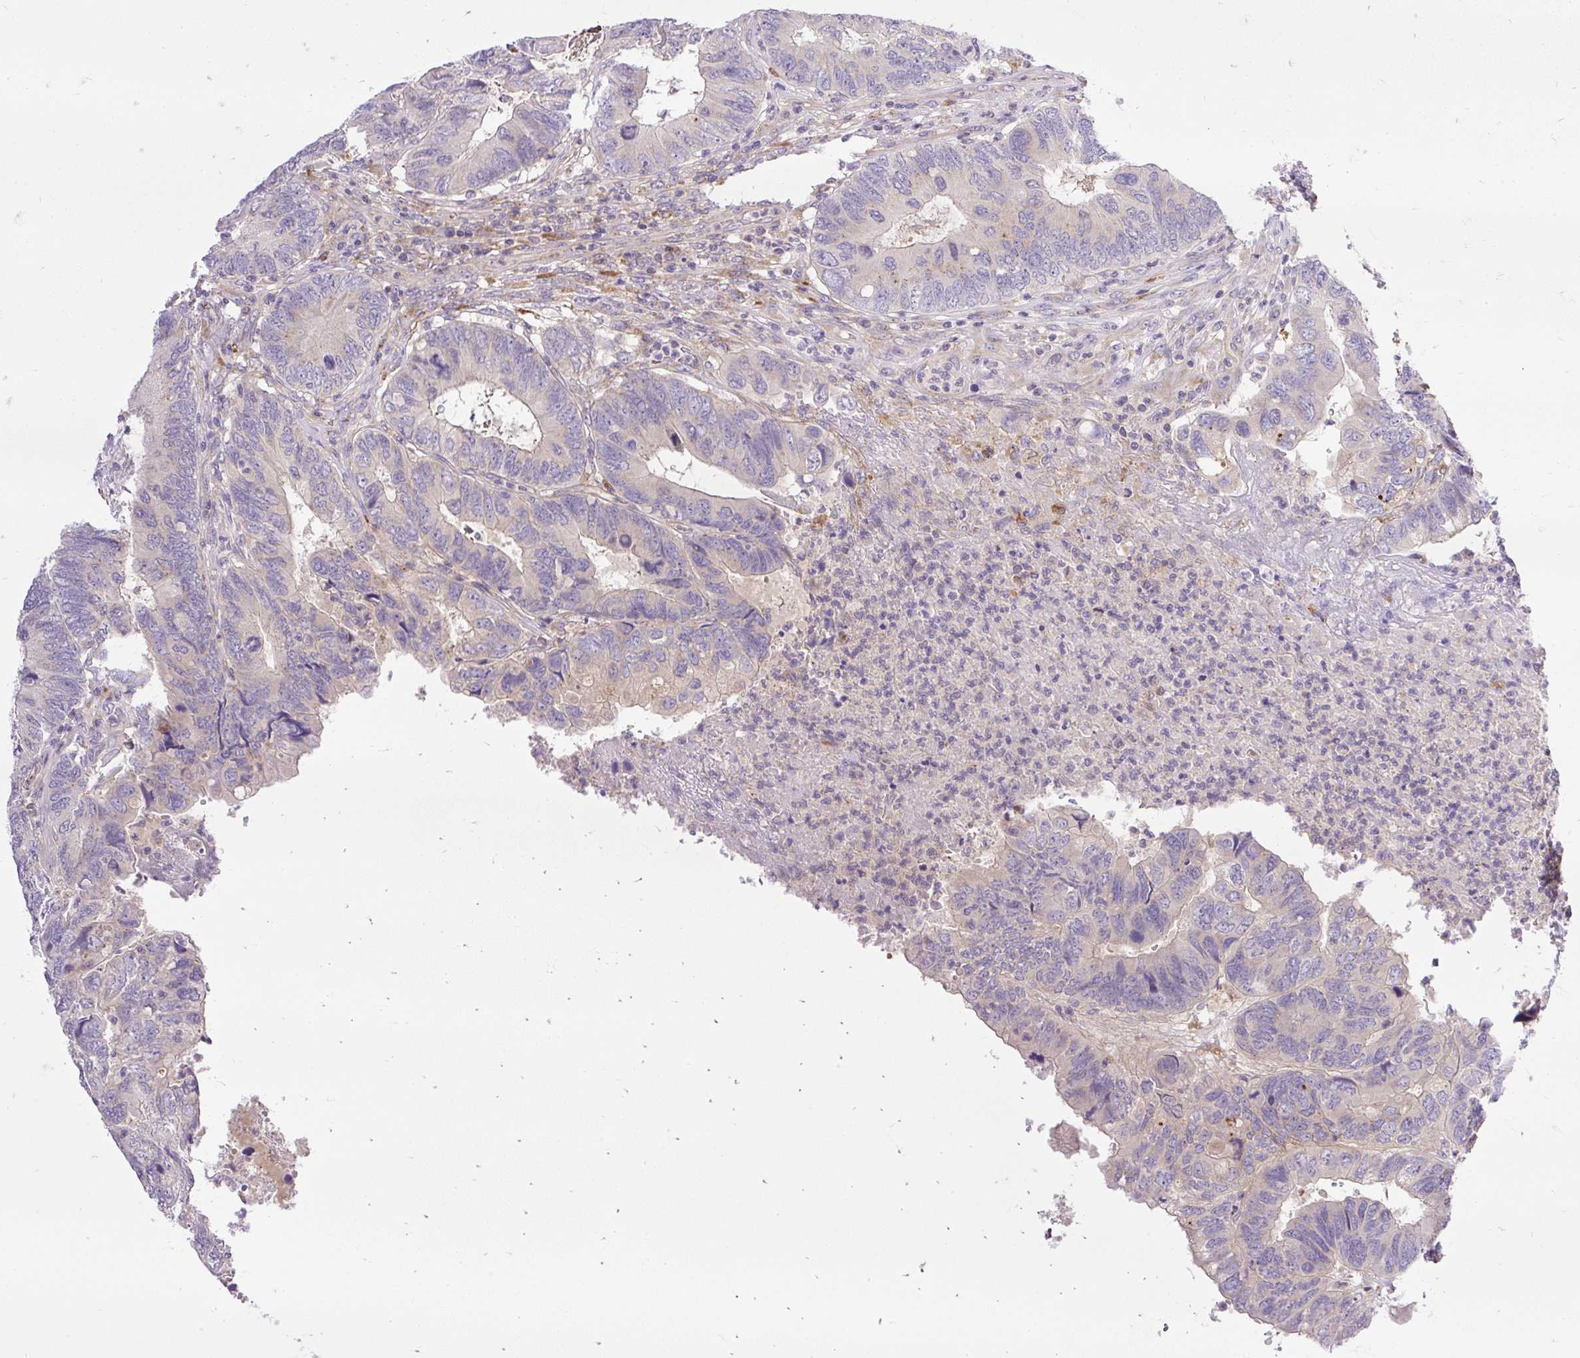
{"staining": {"intensity": "negative", "quantity": "none", "location": "none"}, "tissue": "colorectal cancer", "cell_type": "Tumor cells", "image_type": "cancer", "snomed": [{"axis": "morphology", "description": "Adenocarcinoma, NOS"}, {"axis": "topography", "description": "Colon"}], "caption": "Immunohistochemistry (IHC) micrograph of neoplastic tissue: colorectal adenocarcinoma stained with DAB displays no significant protein expression in tumor cells. The staining was performed using DAB to visualize the protein expression in brown, while the nuclei were stained in blue with hematoxylin (Magnification: 20x).", "gene": "HEXB", "patient": {"sex": "female", "age": 67}}